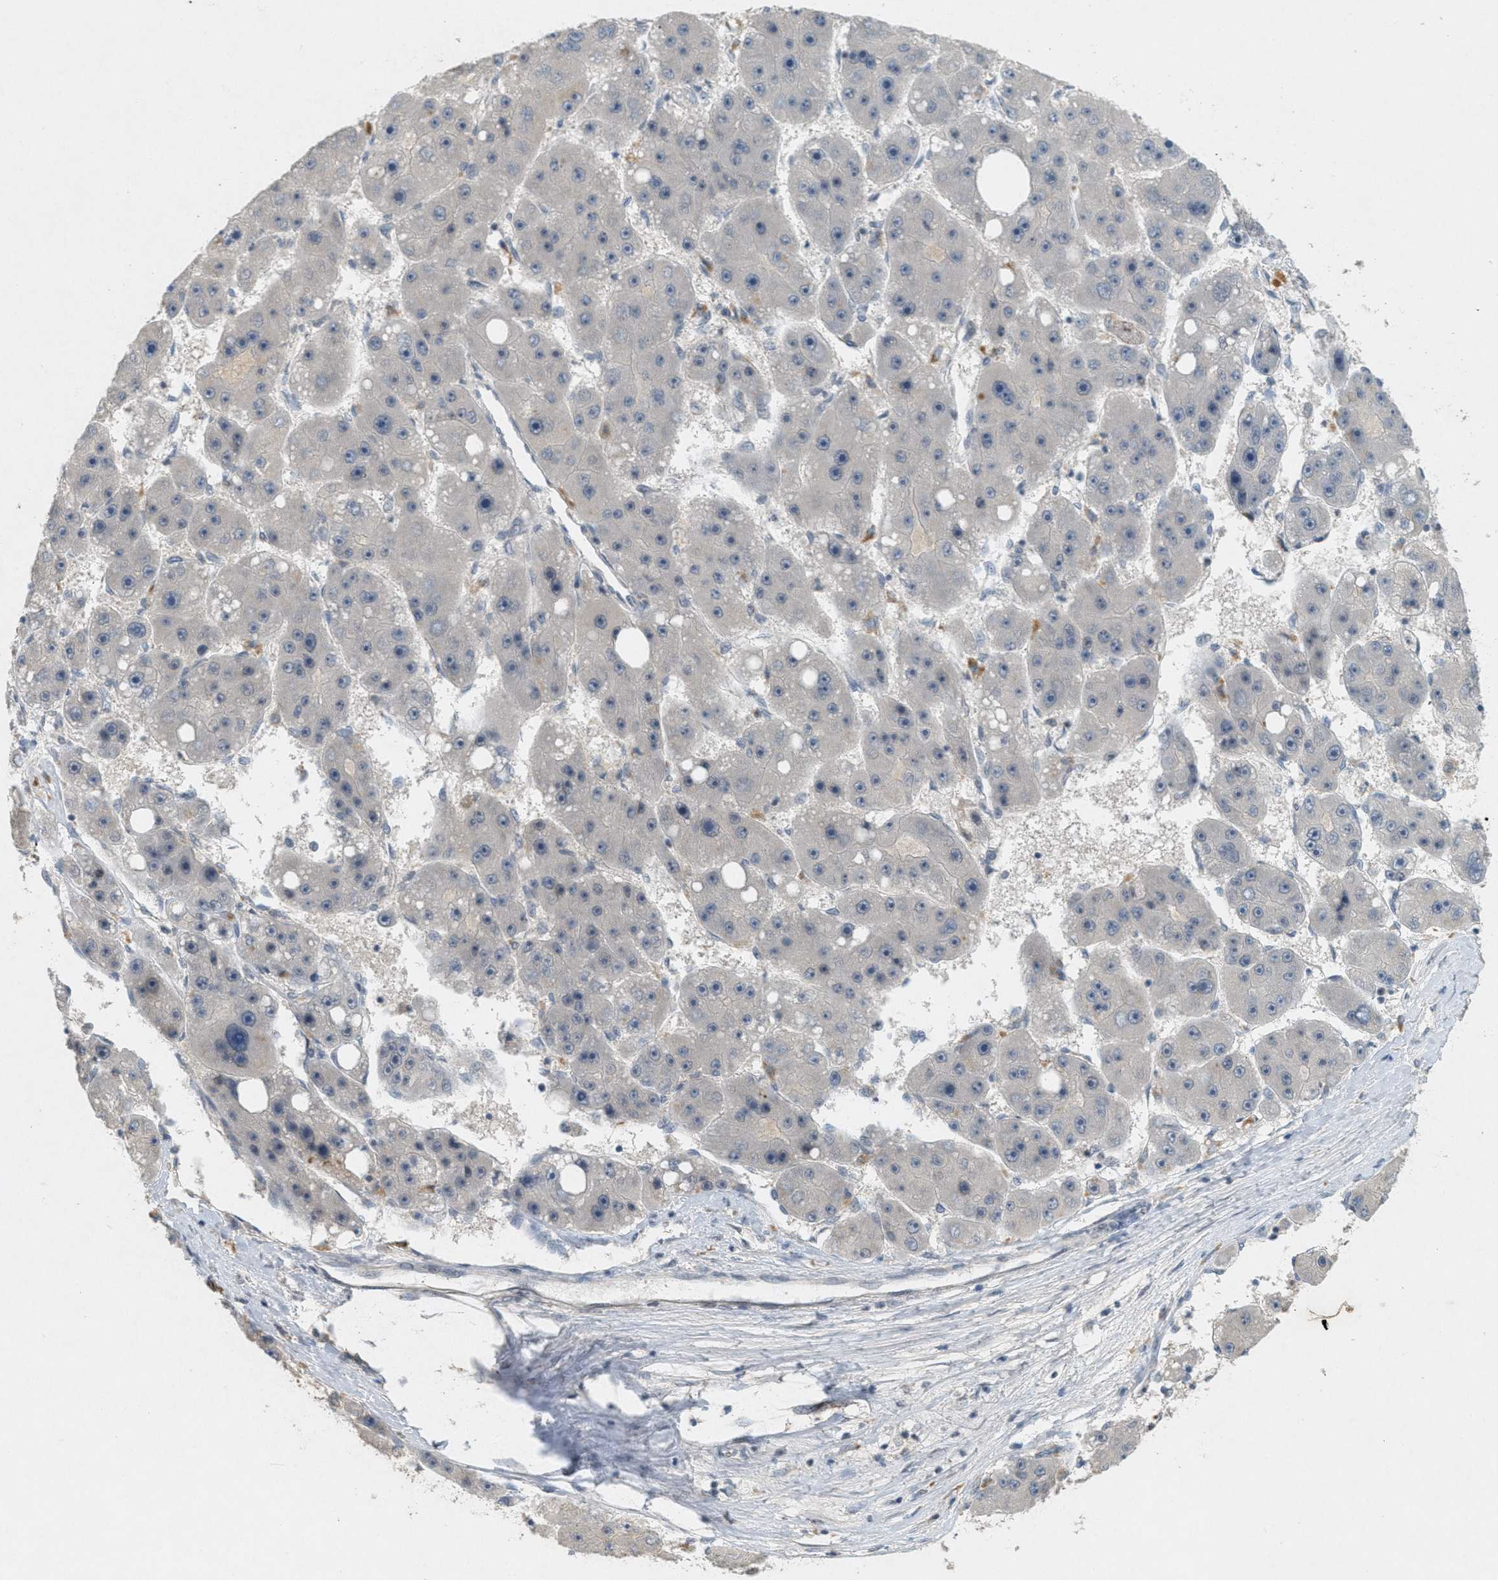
{"staining": {"intensity": "negative", "quantity": "none", "location": "none"}, "tissue": "liver cancer", "cell_type": "Tumor cells", "image_type": "cancer", "snomed": [{"axis": "morphology", "description": "Carcinoma, Hepatocellular, NOS"}, {"axis": "topography", "description": "Liver"}], "caption": "Histopathology image shows no protein positivity in tumor cells of liver hepatocellular carcinoma tissue.", "gene": "ABHD6", "patient": {"sex": "female", "age": 61}}